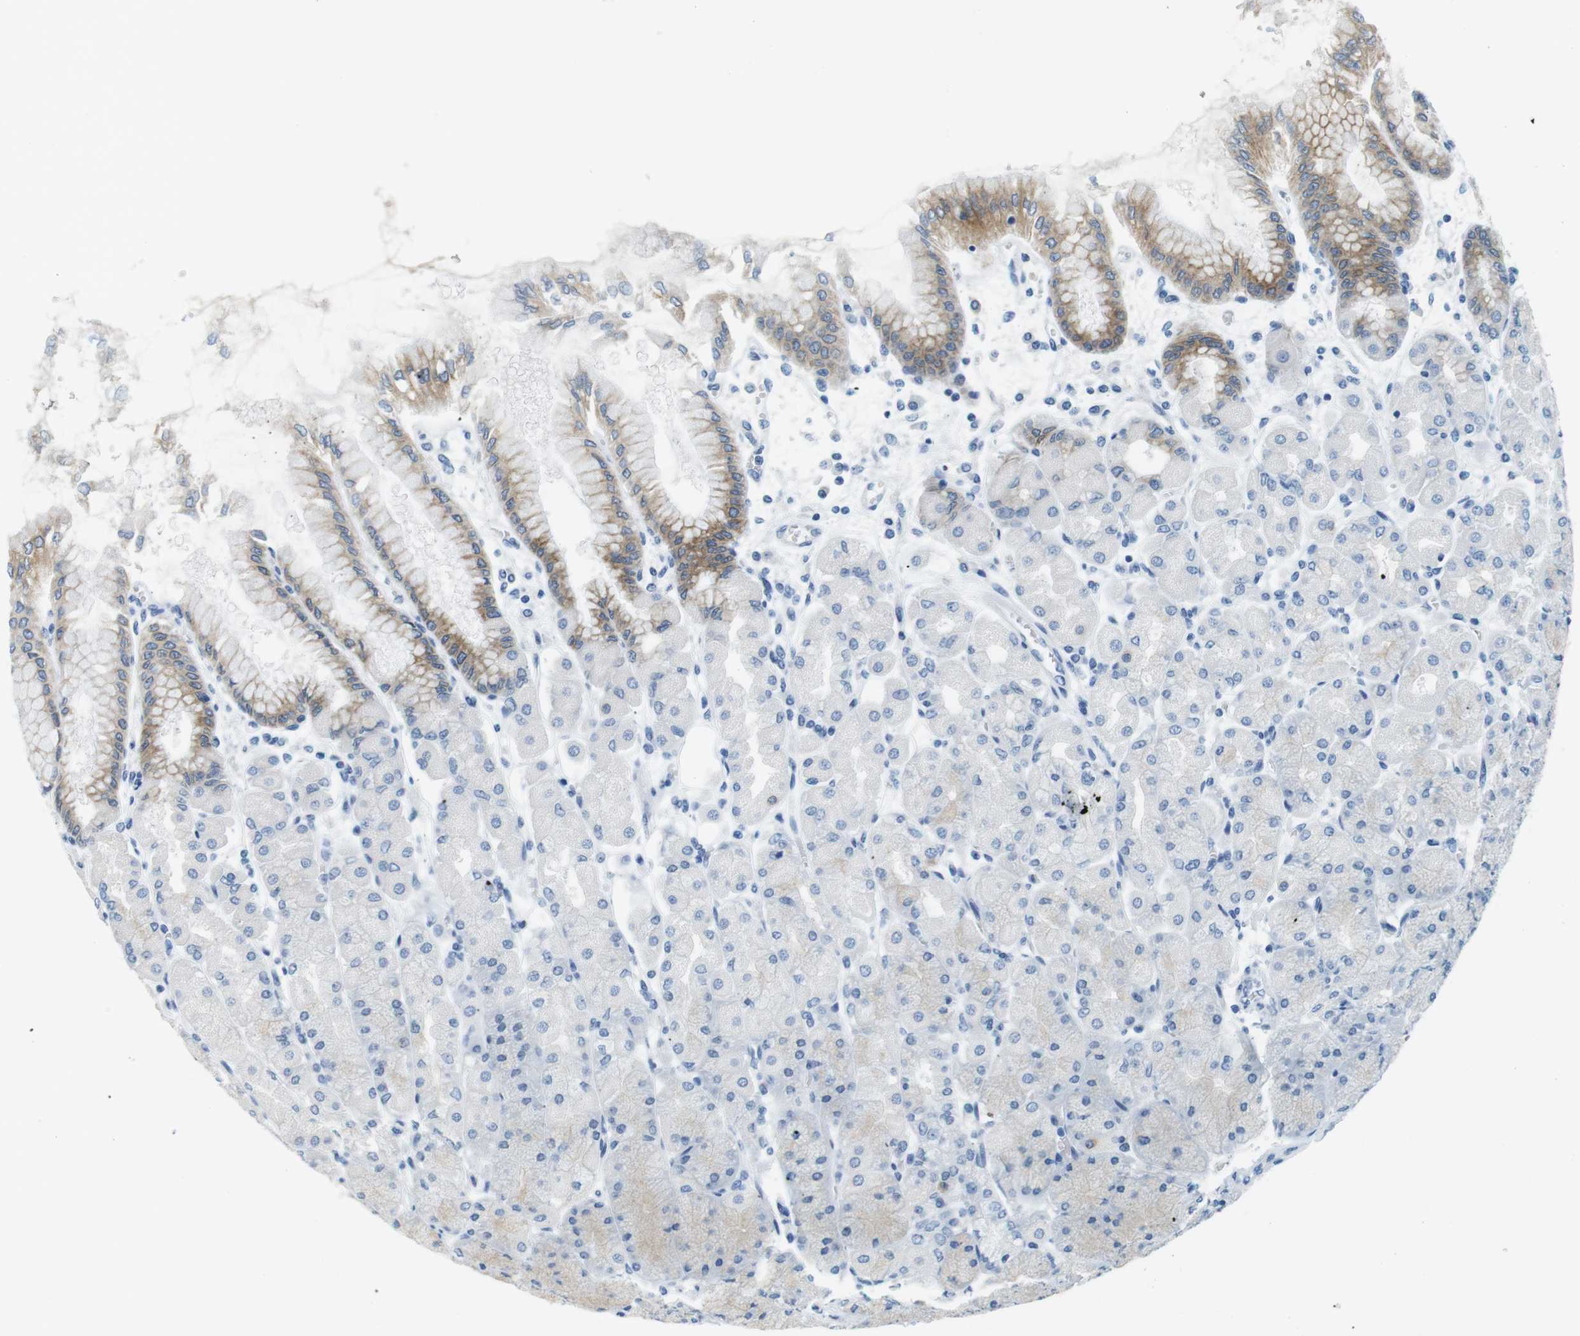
{"staining": {"intensity": "moderate", "quantity": "<25%", "location": "cytoplasmic/membranous"}, "tissue": "stomach", "cell_type": "Glandular cells", "image_type": "normal", "snomed": [{"axis": "morphology", "description": "Normal tissue, NOS"}, {"axis": "topography", "description": "Stomach, upper"}], "caption": "High-magnification brightfield microscopy of benign stomach stained with DAB (brown) and counterstained with hematoxylin (blue). glandular cells exhibit moderate cytoplasmic/membranous expression is seen in about<25% of cells.", "gene": "CYP2C9", "patient": {"sex": "female", "age": 56}}